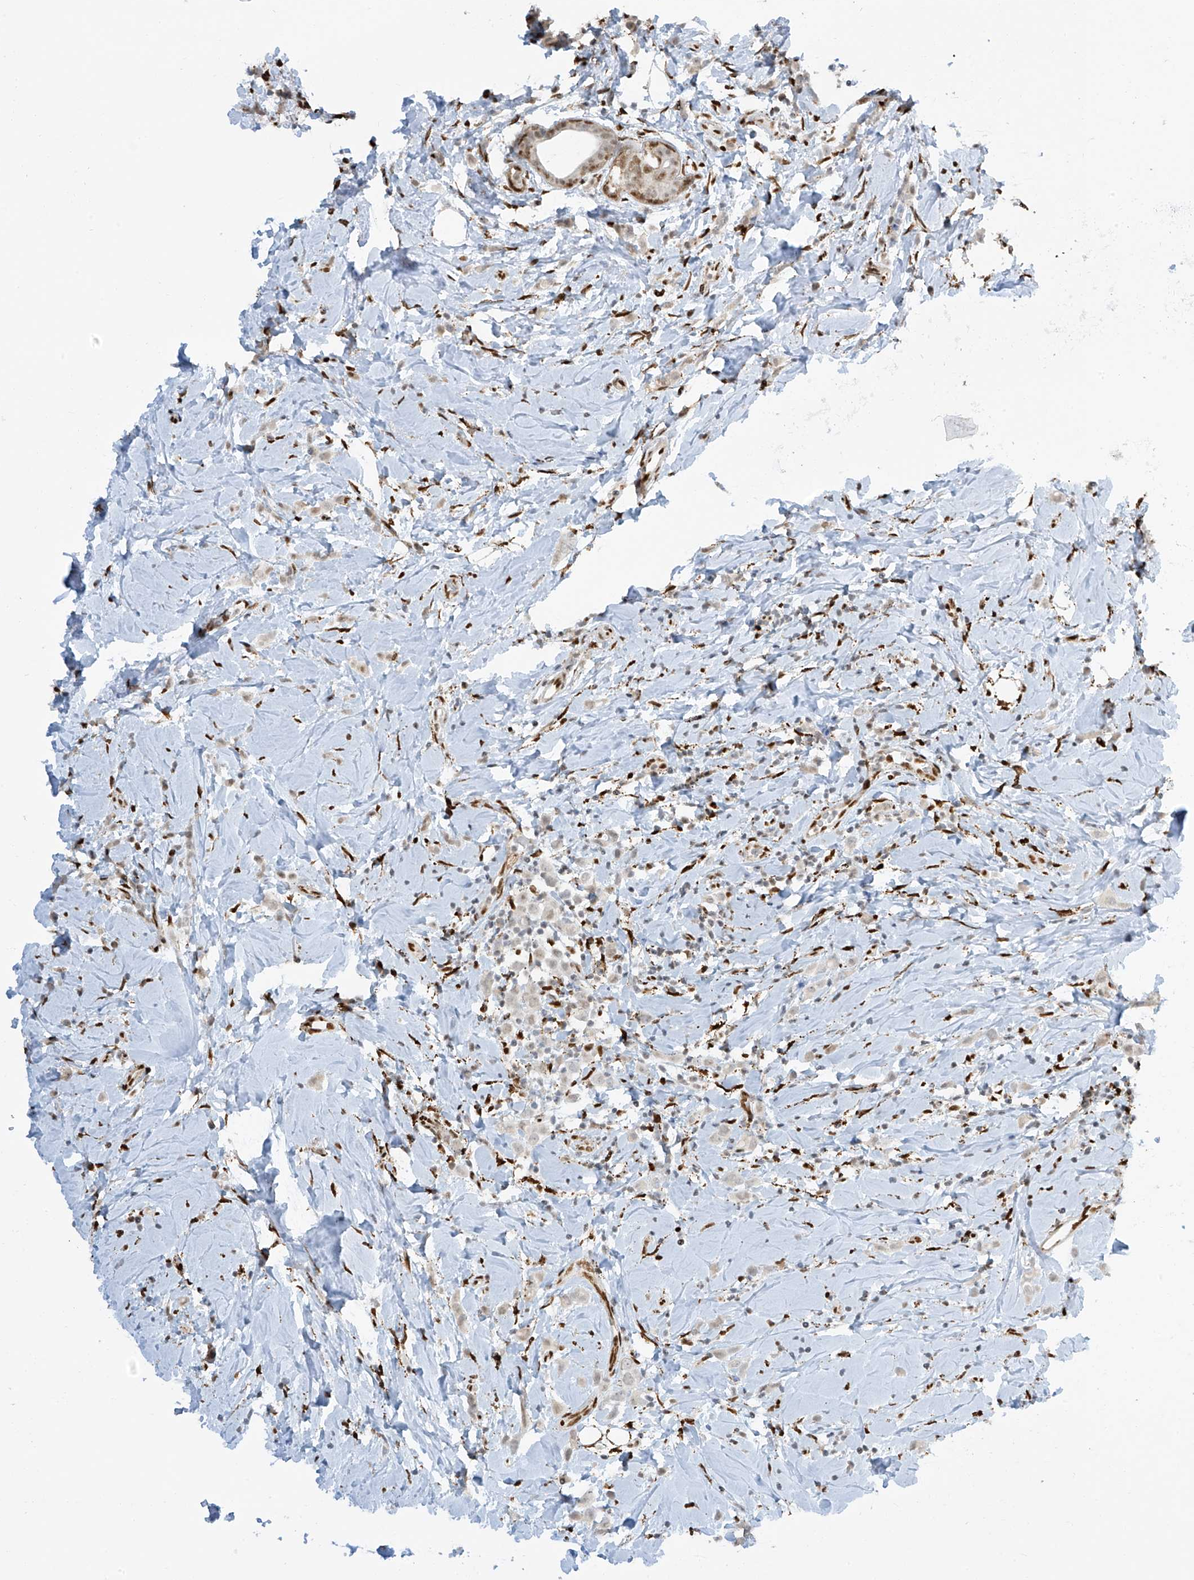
{"staining": {"intensity": "weak", "quantity": "<25%", "location": "cytoplasmic/membranous,nuclear"}, "tissue": "breast cancer", "cell_type": "Tumor cells", "image_type": "cancer", "snomed": [{"axis": "morphology", "description": "Lobular carcinoma"}, {"axis": "topography", "description": "Breast"}], "caption": "Micrograph shows no protein expression in tumor cells of lobular carcinoma (breast) tissue.", "gene": "PM20D2", "patient": {"sex": "female", "age": 47}}